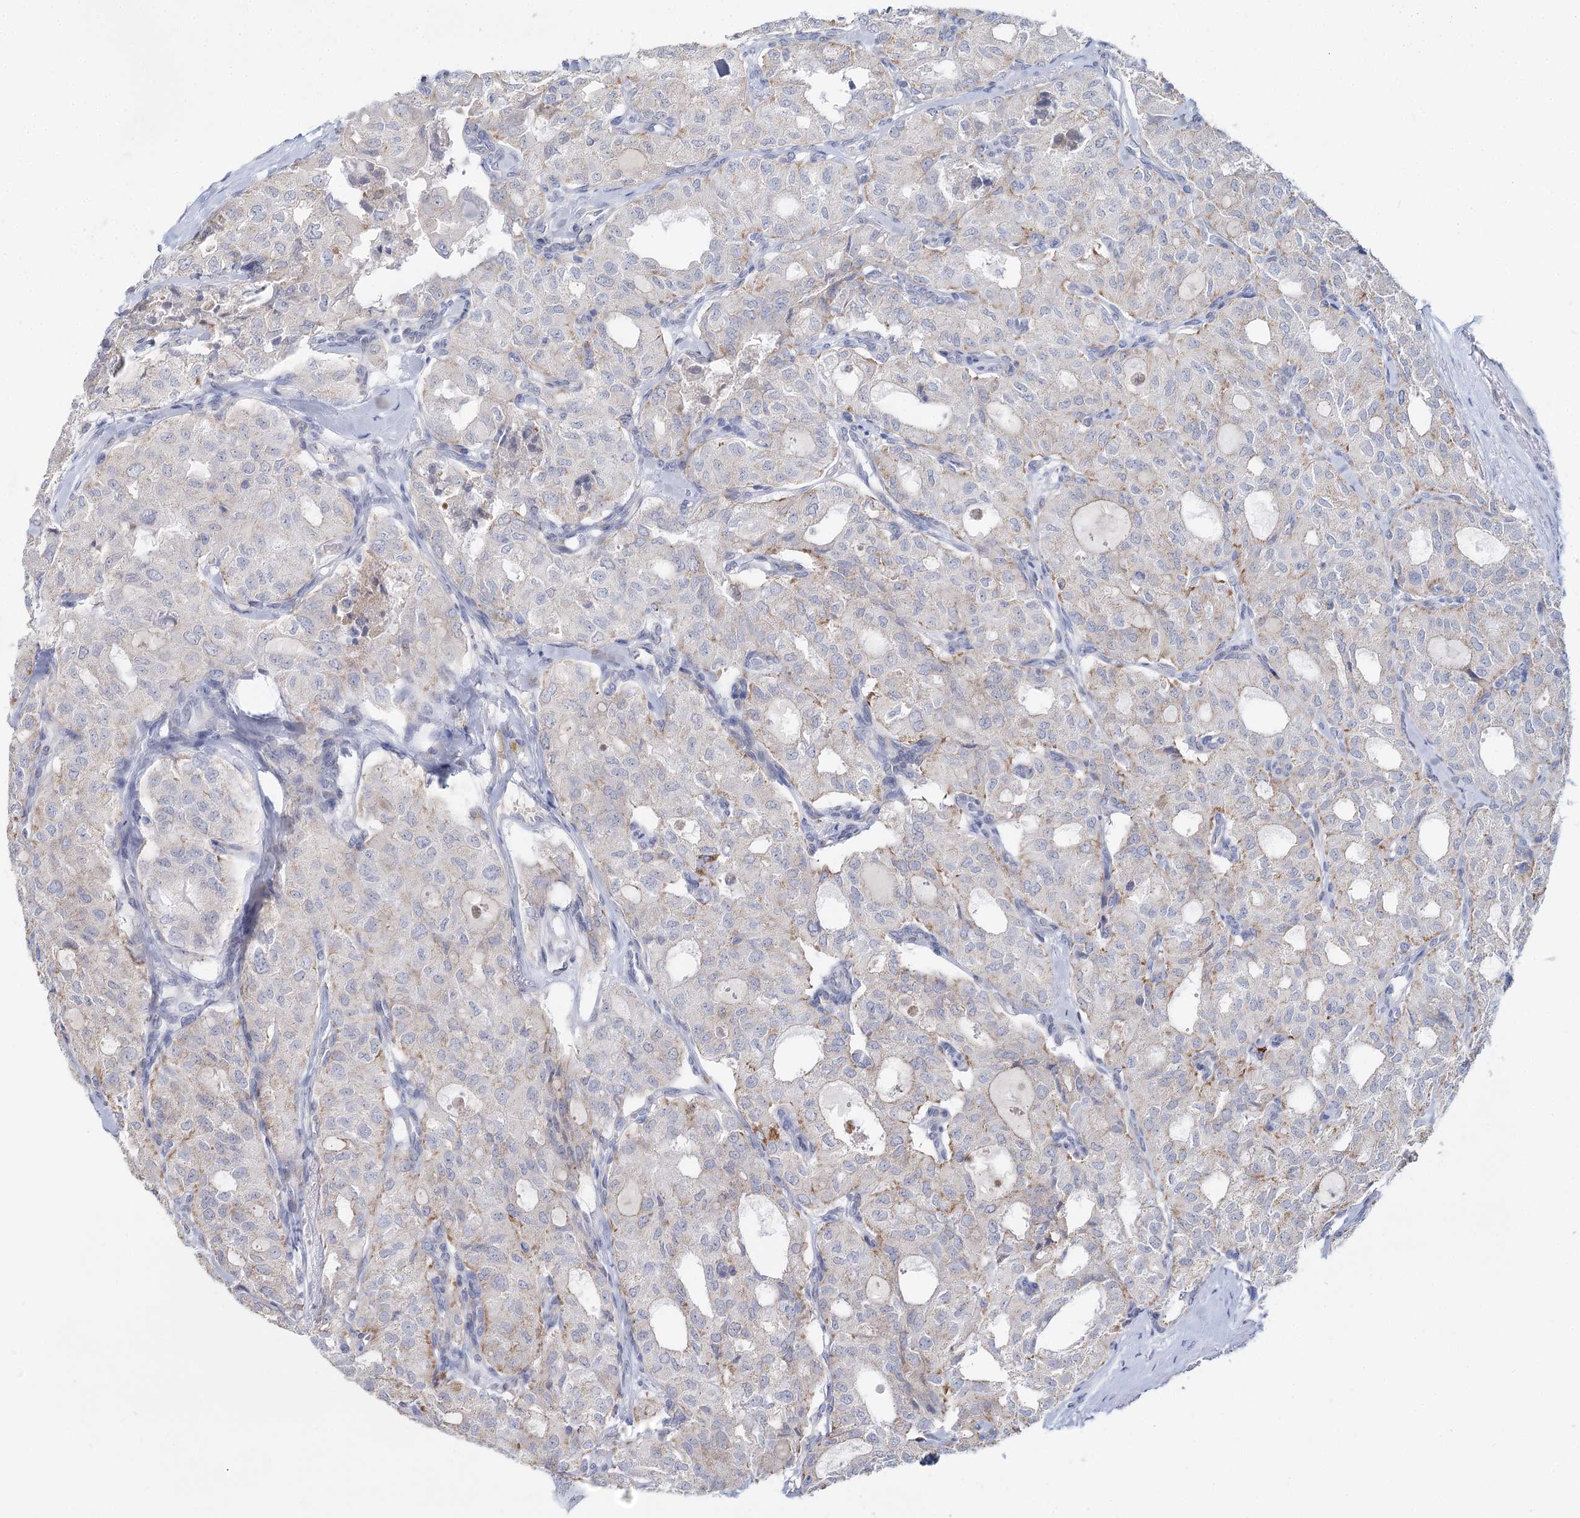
{"staining": {"intensity": "moderate", "quantity": "<25%", "location": "cytoplasmic/membranous"}, "tissue": "thyroid cancer", "cell_type": "Tumor cells", "image_type": "cancer", "snomed": [{"axis": "morphology", "description": "Follicular adenoma carcinoma, NOS"}, {"axis": "topography", "description": "Thyroid gland"}], "caption": "A brown stain highlights moderate cytoplasmic/membranous expression of a protein in thyroid cancer tumor cells. Using DAB (3,3'-diaminobenzidine) (brown) and hematoxylin (blue) stains, captured at high magnification using brightfield microscopy.", "gene": "ARHGAP44", "patient": {"sex": "male", "age": 75}}